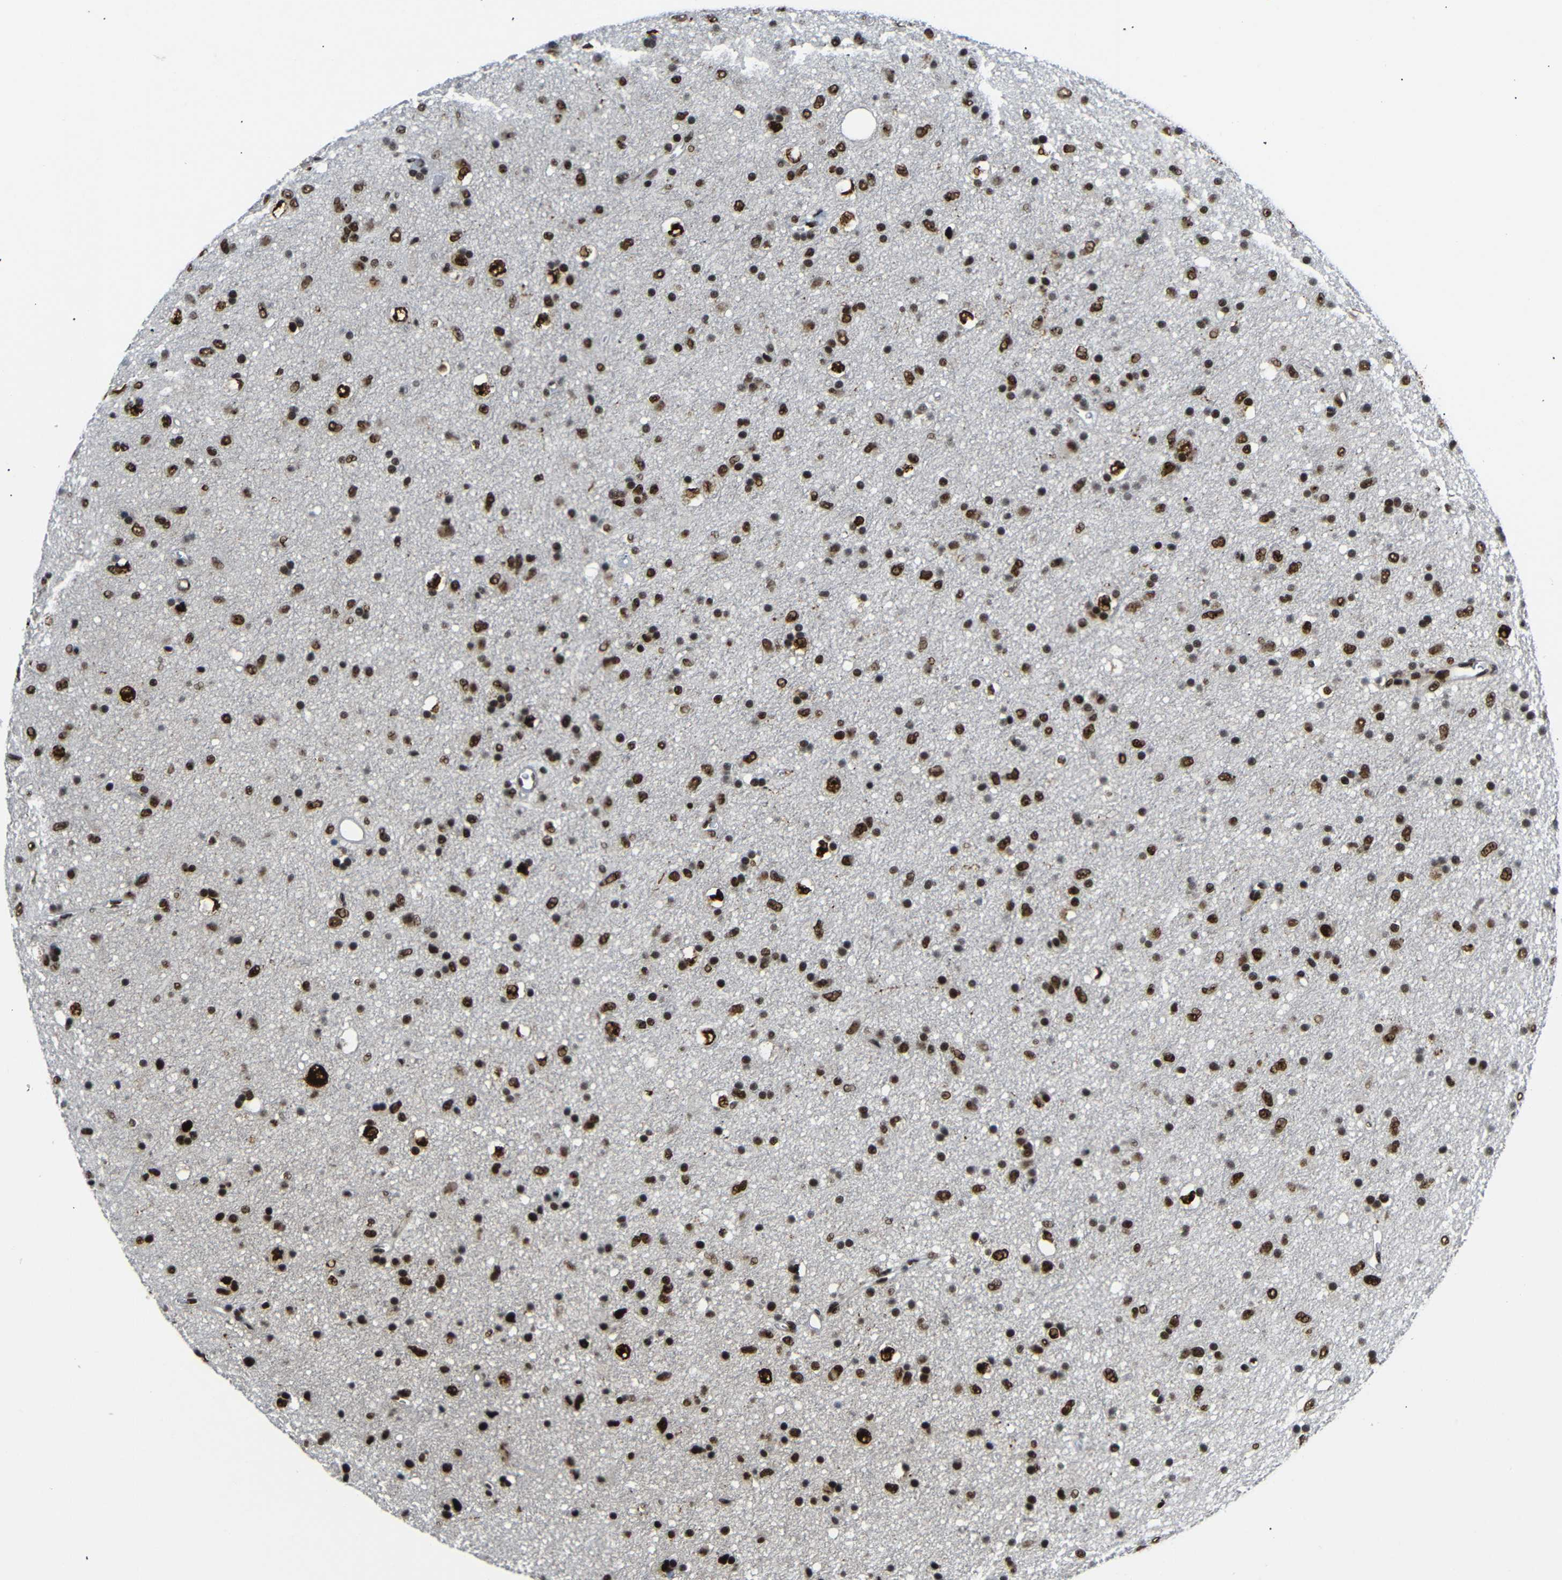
{"staining": {"intensity": "strong", "quantity": ">75%", "location": "nuclear"}, "tissue": "glioma", "cell_type": "Tumor cells", "image_type": "cancer", "snomed": [{"axis": "morphology", "description": "Glioma, malignant, Low grade"}, {"axis": "topography", "description": "Brain"}], "caption": "IHC (DAB) staining of human glioma reveals strong nuclear protein staining in about >75% of tumor cells. Nuclei are stained in blue.", "gene": "SETDB2", "patient": {"sex": "male", "age": 77}}